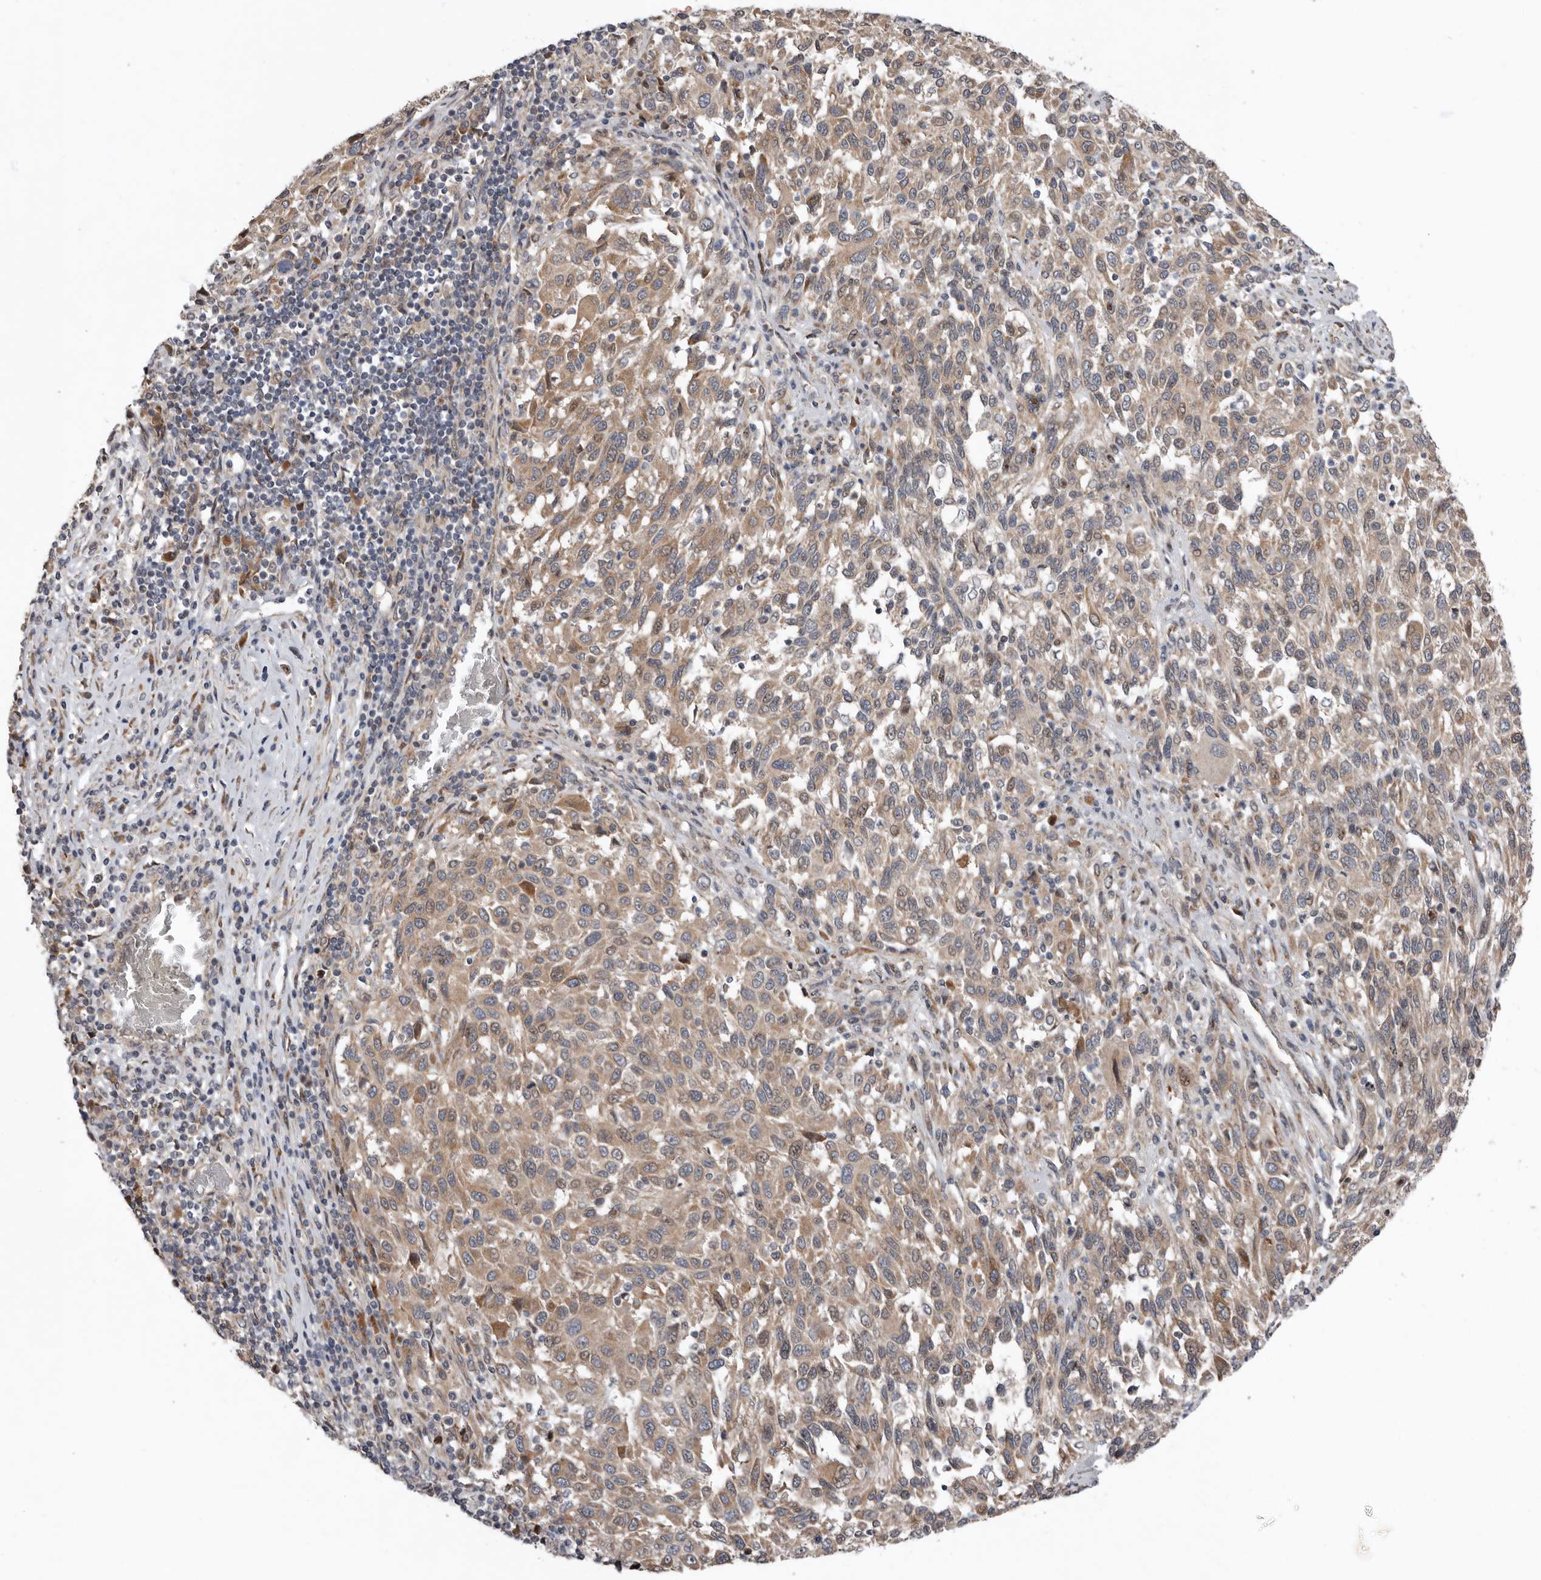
{"staining": {"intensity": "moderate", "quantity": ">75%", "location": "cytoplasmic/membranous"}, "tissue": "melanoma", "cell_type": "Tumor cells", "image_type": "cancer", "snomed": [{"axis": "morphology", "description": "Malignant melanoma, Metastatic site"}, {"axis": "topography", "description": "Lymph node"}], "caption": "The immunohistochemical stain labels moderate cytoplasmic/membranous staining in tumor cells of malignant melanoma (metastatic site) tissue.", "gene": "CHML", "patient": {"sex": "male", "age": 61}}